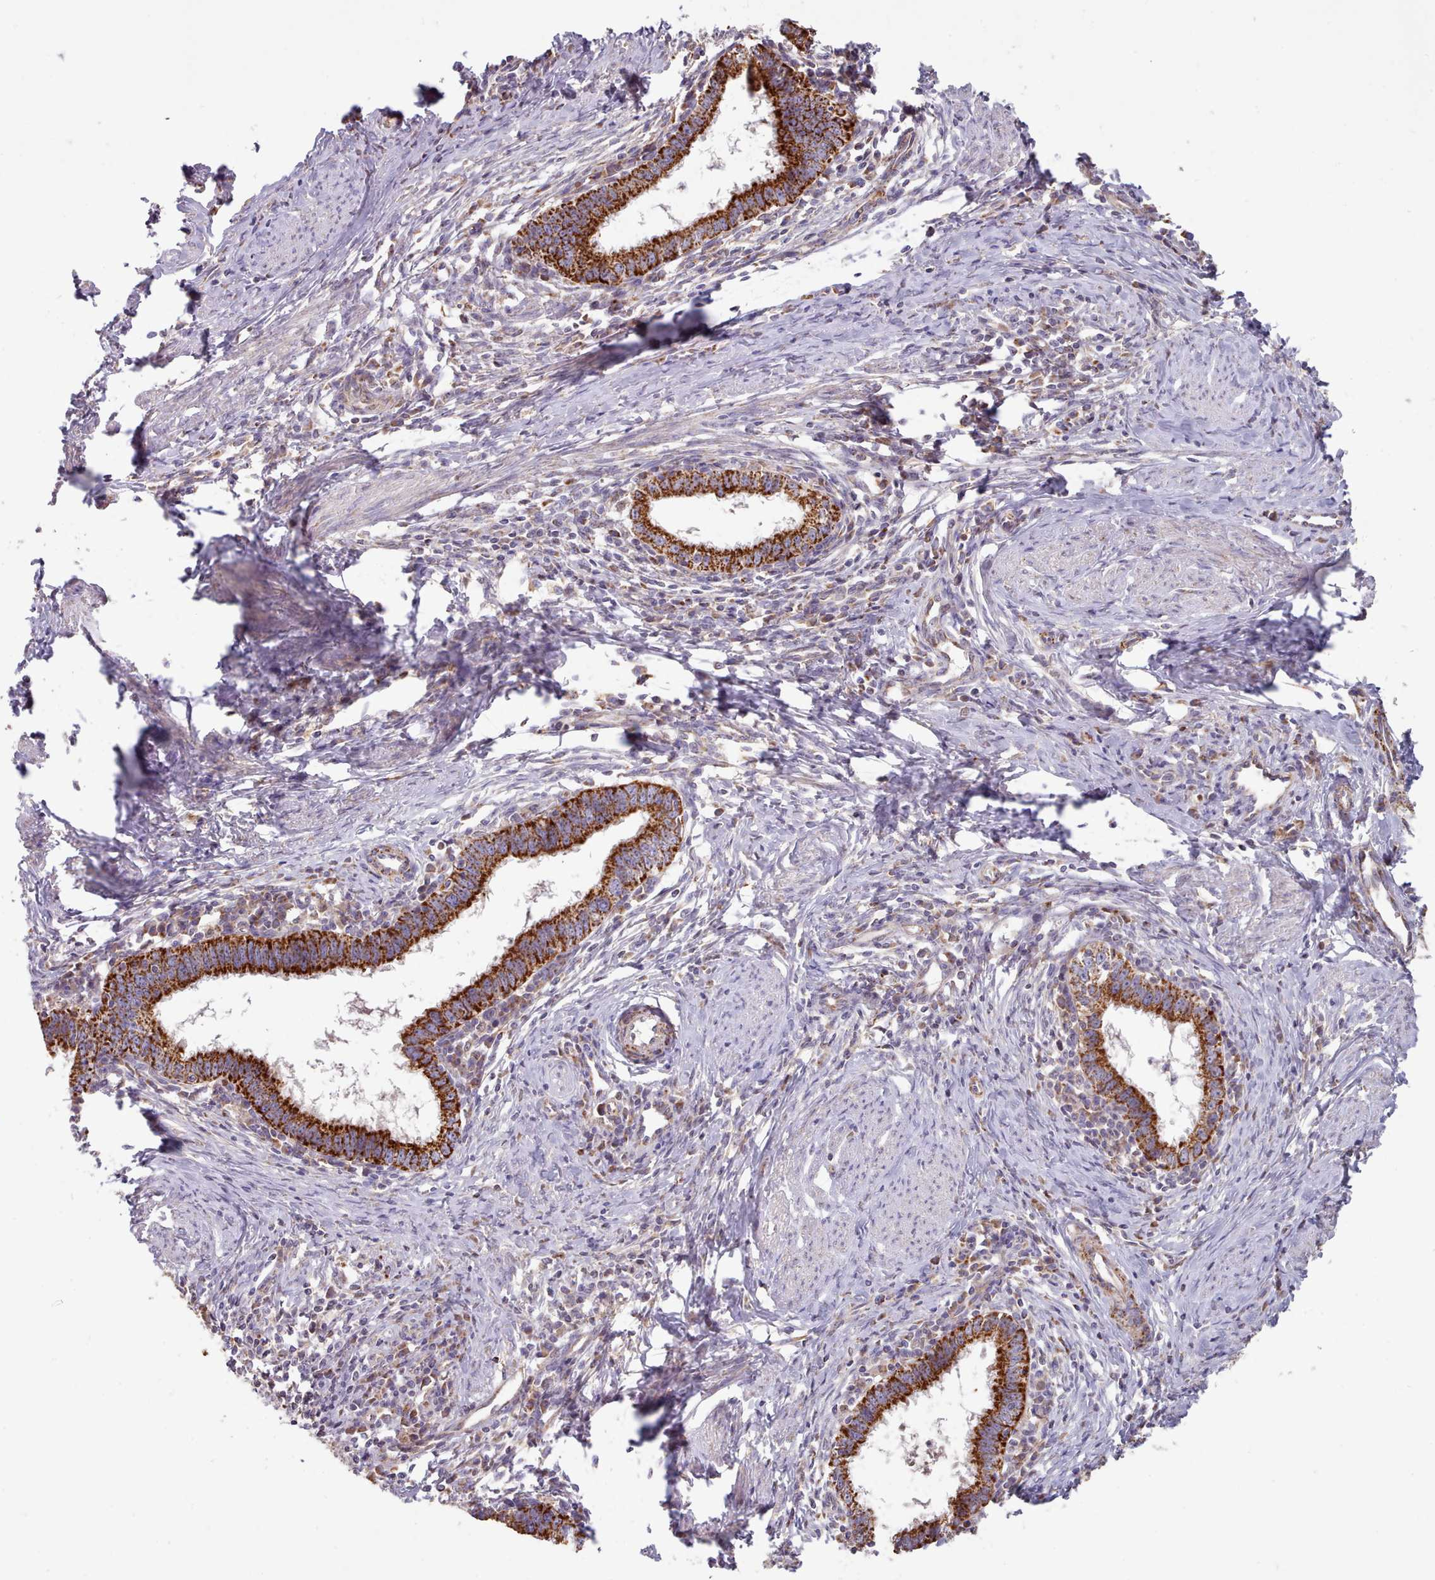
{"staining": {"intensity": "strong", "quantity": ">75%", "location": "cytoplasmic/membranous"}, "tissue": "cervical cancer", "cell_type": "Tumor cells", "image_type": "cancer", "snomed": [{"axis": "morphology", "description": "Adenocarcinoma, NOS"}, {"axis": "topography", "description": "Cervix"}], "caption": "Immunohistochemical staining of cervical adenocarcinoma demonstrates high levels of strong cytoplasmic/membranous positivity in about >75% of tumor cells.", "gene": "HSDL2", "patient": {"sex": "female", "age": 36}}